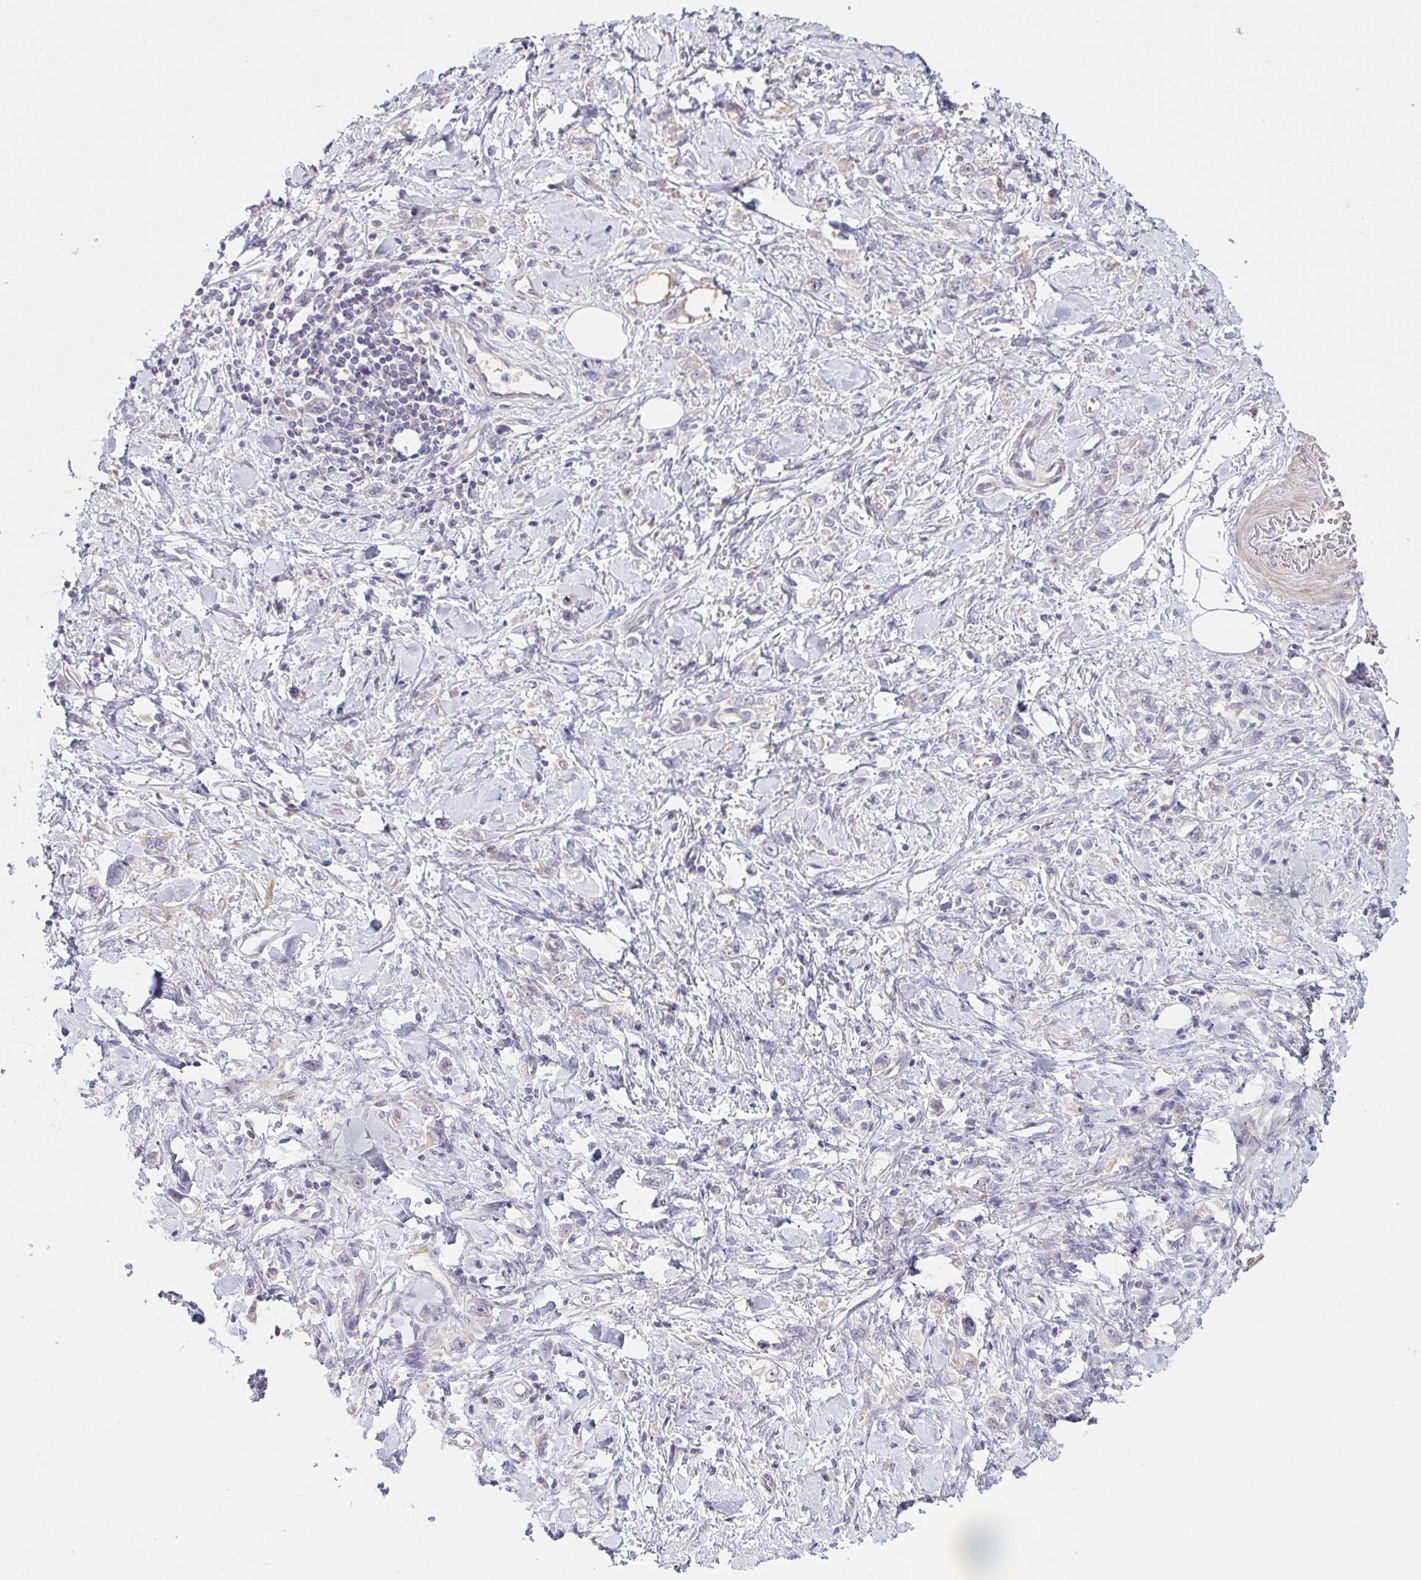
{"staining": {"intensity": "negative", "quantity": "none", "location": "none"}, "tissue": "stomach cancer", "cell_type": "Tumor cells", "image_type": "cancer", "snomed": [{"axis": "morphology", "description": "Adenocarcinoma, NOS"}, {"axis": "topography", "description": "Stomach"}], "caption": "Stomach adenocarcinoma stained for a protein using IHC shows no expression tumor cells.", "gene": "SYNPO2L", "patient": {"sex": "female", "age": 76}}